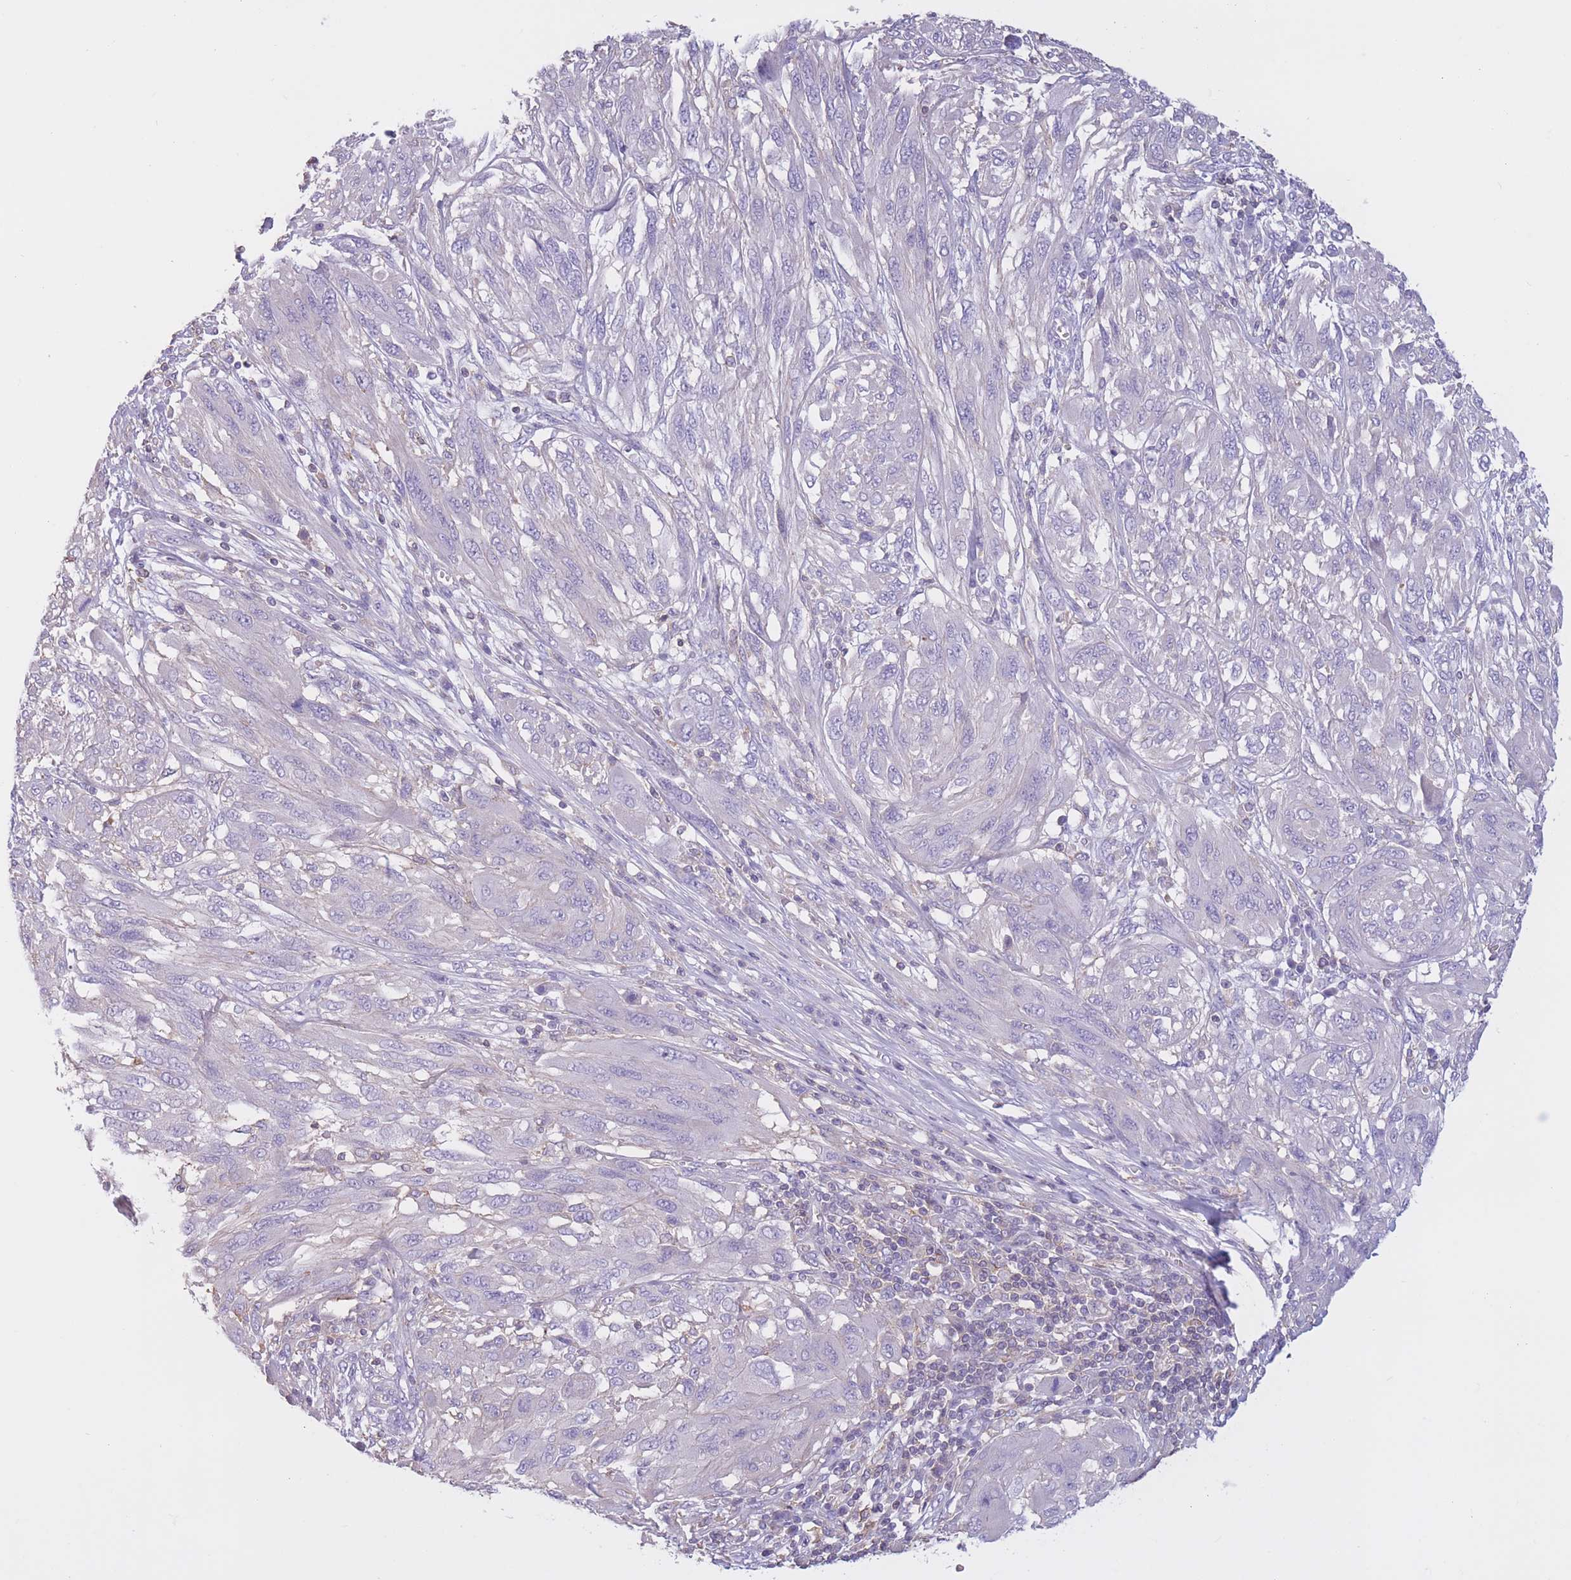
{"staining": {"intensity": "negative", "quantity": "none", "location": "none"}, "tissue": "melanoma", "cell_type": "Tumor cells", "image_type": "cancer", "snomed": [{"axis": "morphology", "description": "Malignant melanoma, NOS"}, {"axis": "topography", "description": "Skin"}], "caption": "Immunohistochemistry image of neoplastic tissue: malignant melanoma stained with DAB (3,3'-diaminobenzidine) shows no significant protein expression in tumor cells.", "gene": "PDHA1", "patient": {"sex": "female", "age": 91}}